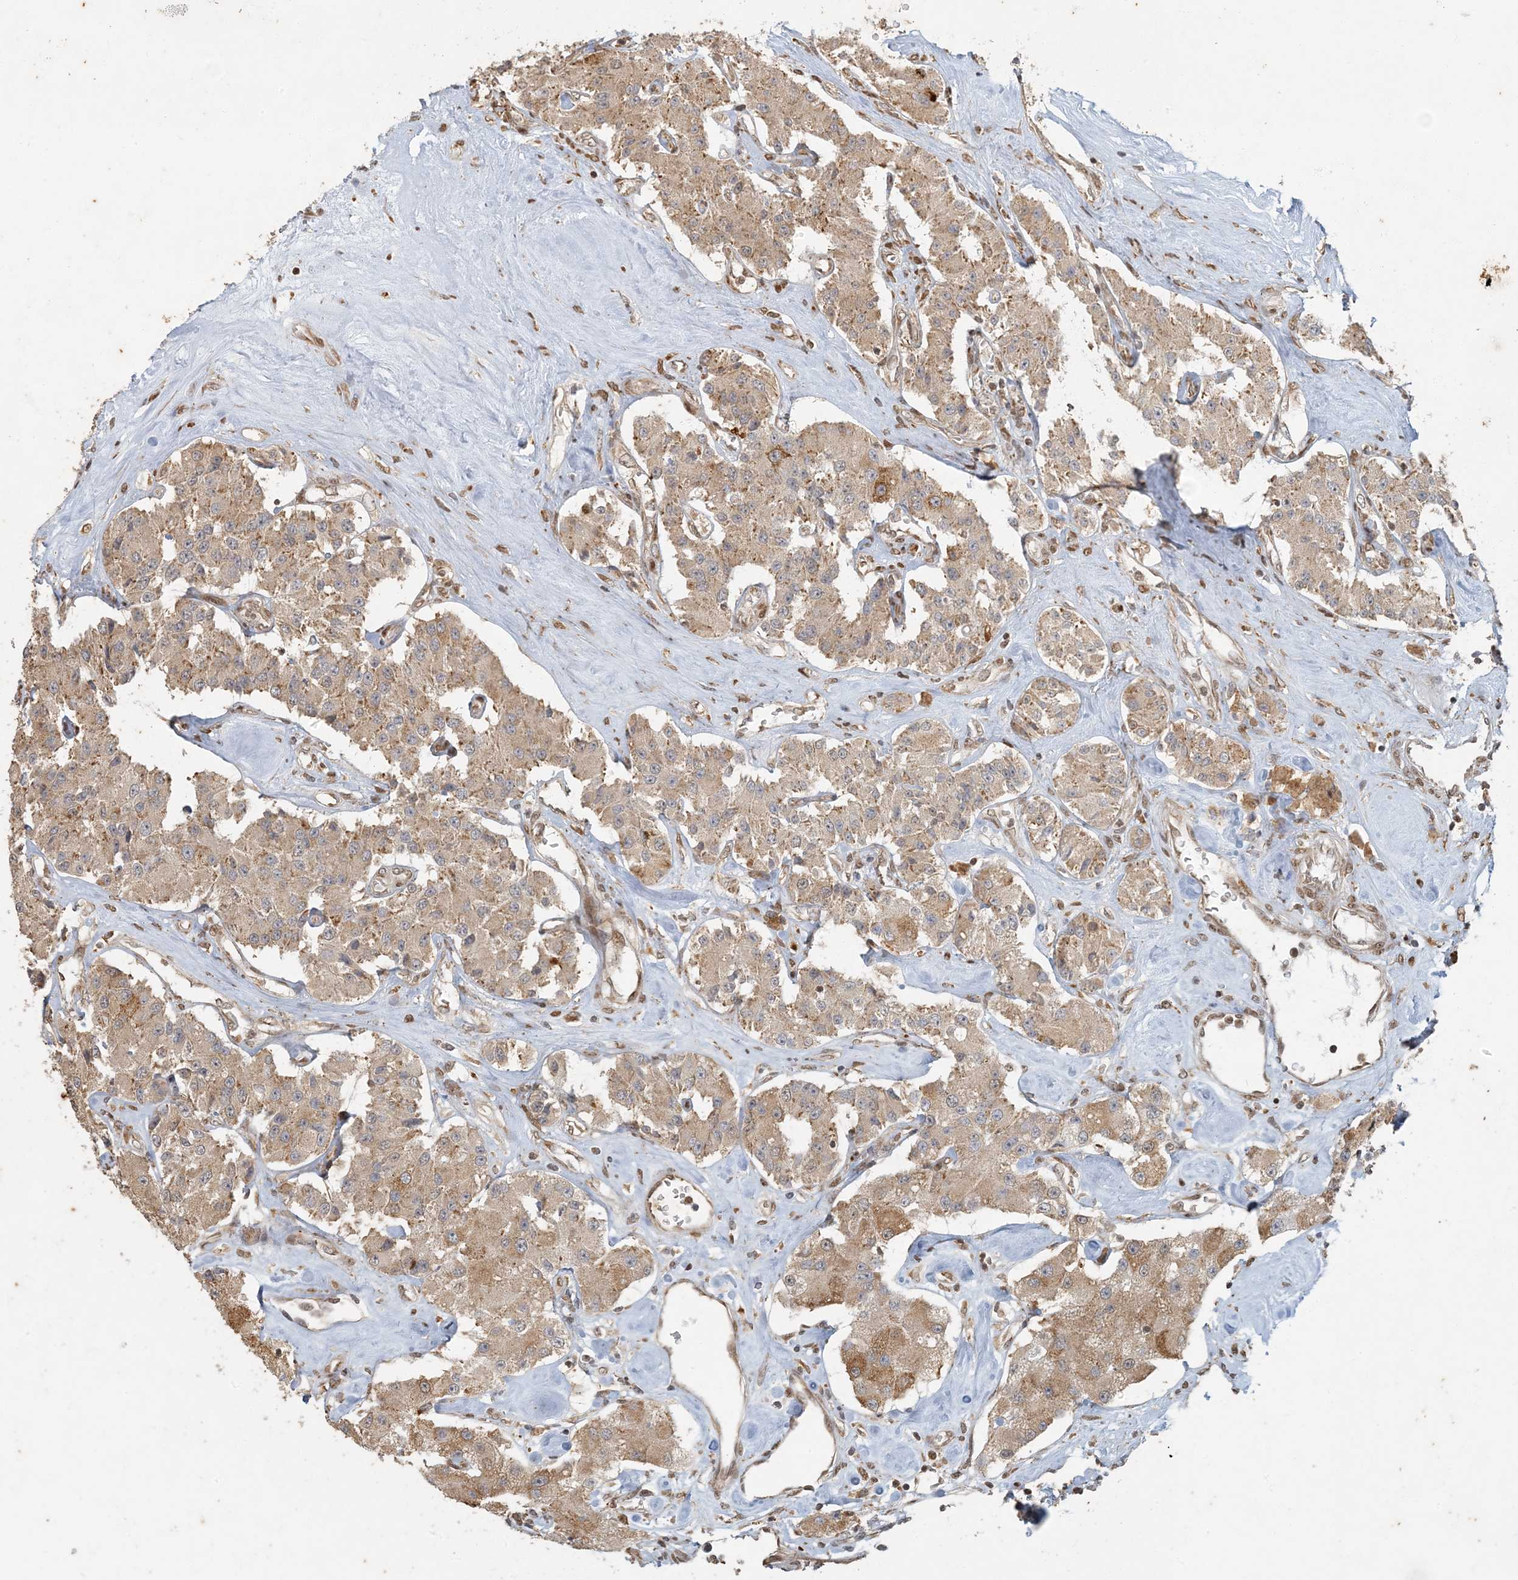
{"staining": {"intensity": "moderate", "quantity": ">75%", "location": "cytoplasmic/membranous"}, "tissue": "carcinoid", "cell_type": "Tumor cells", "image_type": "cancer", "snomed": [{"axis": "morphology", "description": "Carcinoid, malignant, NOS"}, {"axis": "topography", "description": "Pancreas"}], "caption": "This is a histology image of immunohistochemistry (IHC) staining of carcinoid, which shows moderate positivity in the cytoplasmic/membranous of tumor cells.", "gene": "AK9", "patient": {"sex": "male", "age": 41}}